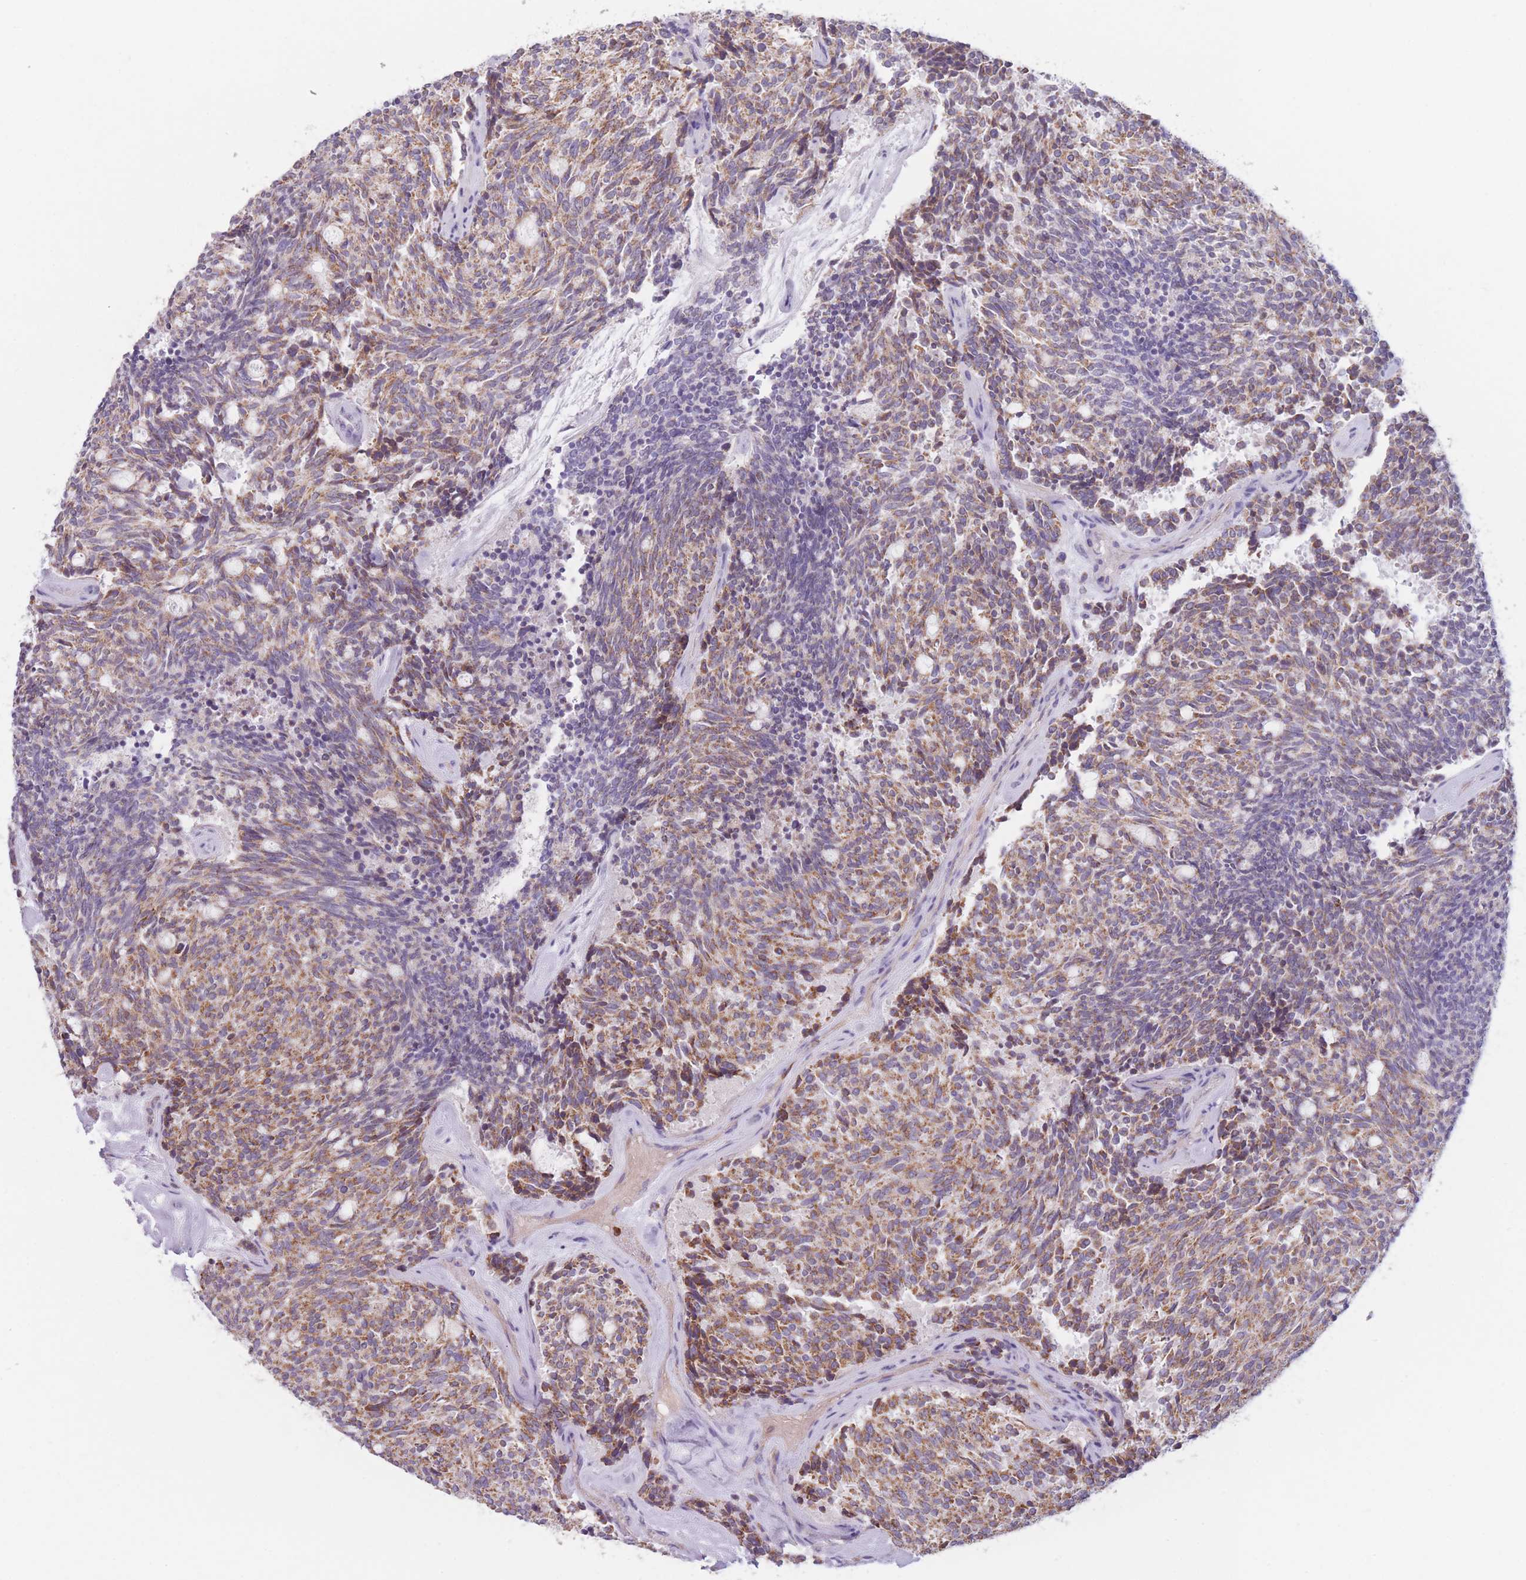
{"staining": {"intensity": "moderate", "quantity": ">75%", "location": "cytoplasmic/membranous"}, "tissue": "carcinoid", "cell_type": "Tumor cells", "image_type": "cancer", "snomed": [{"axis": "morphology", "description": "Carcinoid, malignant, NOS"}, {"axis": "topography", "description": "Pancreas"}], "caption": "Brown immunohistochemical staining in carcinoid displays moderate cytoplasmic/membranous staining in about >75% of tumor cells. (DAB IHC with brightfield microscopy, high magnification).", "gene": "PRAM1", "patient": {"sex": "female", "age": 54}}